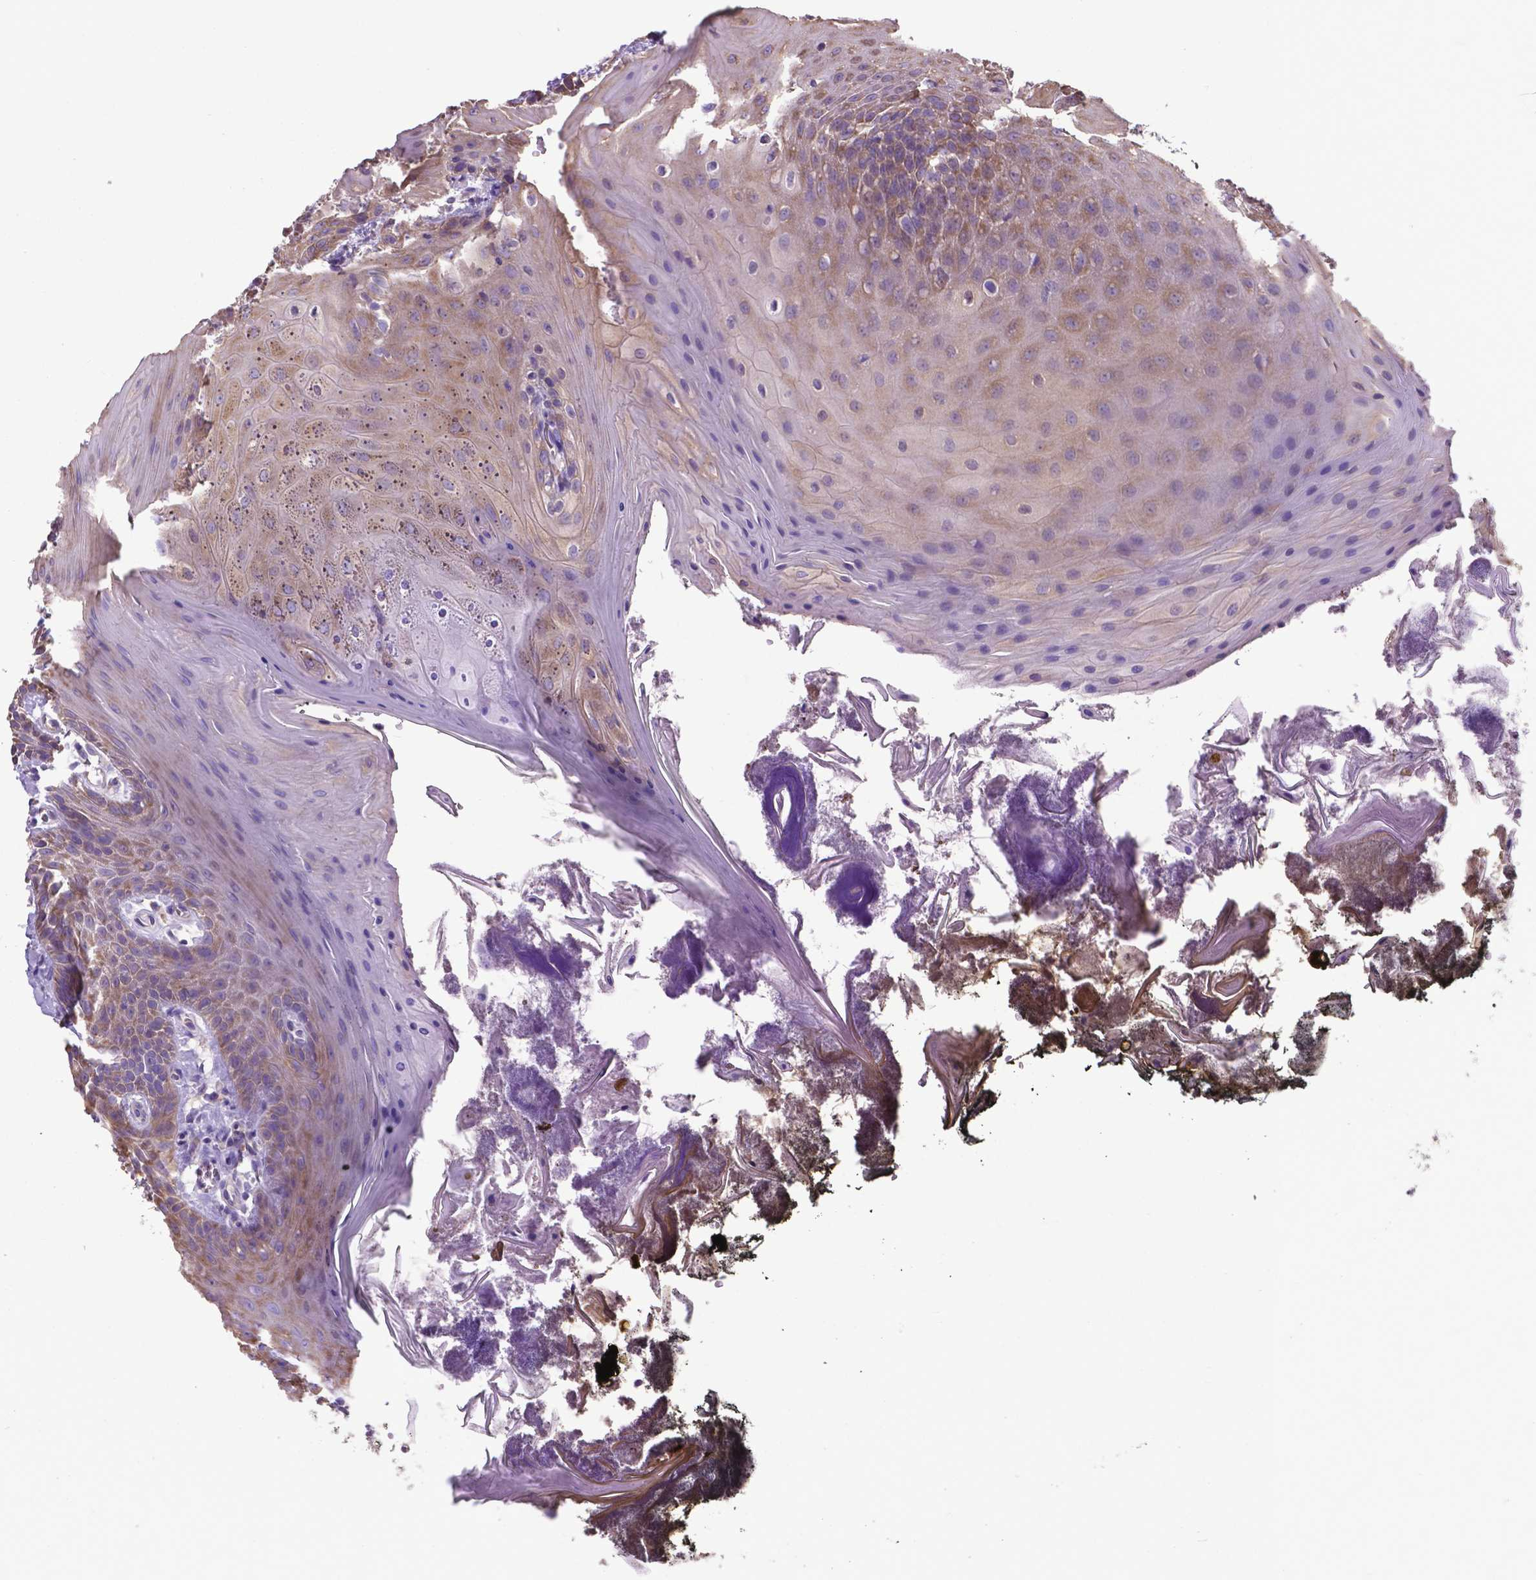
{"staining": {"intensity": "weak", "quantity": ">75%", "location": "cytoplasmic/membranous"}, "tissue": "oral mucosa", "cell_type": "Squamous epithelial cells", "image_type": "normal", "snomed": [{"axis": "morphology", "description": "Normal tissue, NOS"}, {"axis": "topography", "description": "Oral tissue"}], "caption": "Oral mucosa stained with IHC displays weak cytoplasmic/membranous positivity in about >75% of squamous epithelial cells.", "gene": "RPL6", "patient": {"sex": "male", "age": 9}}